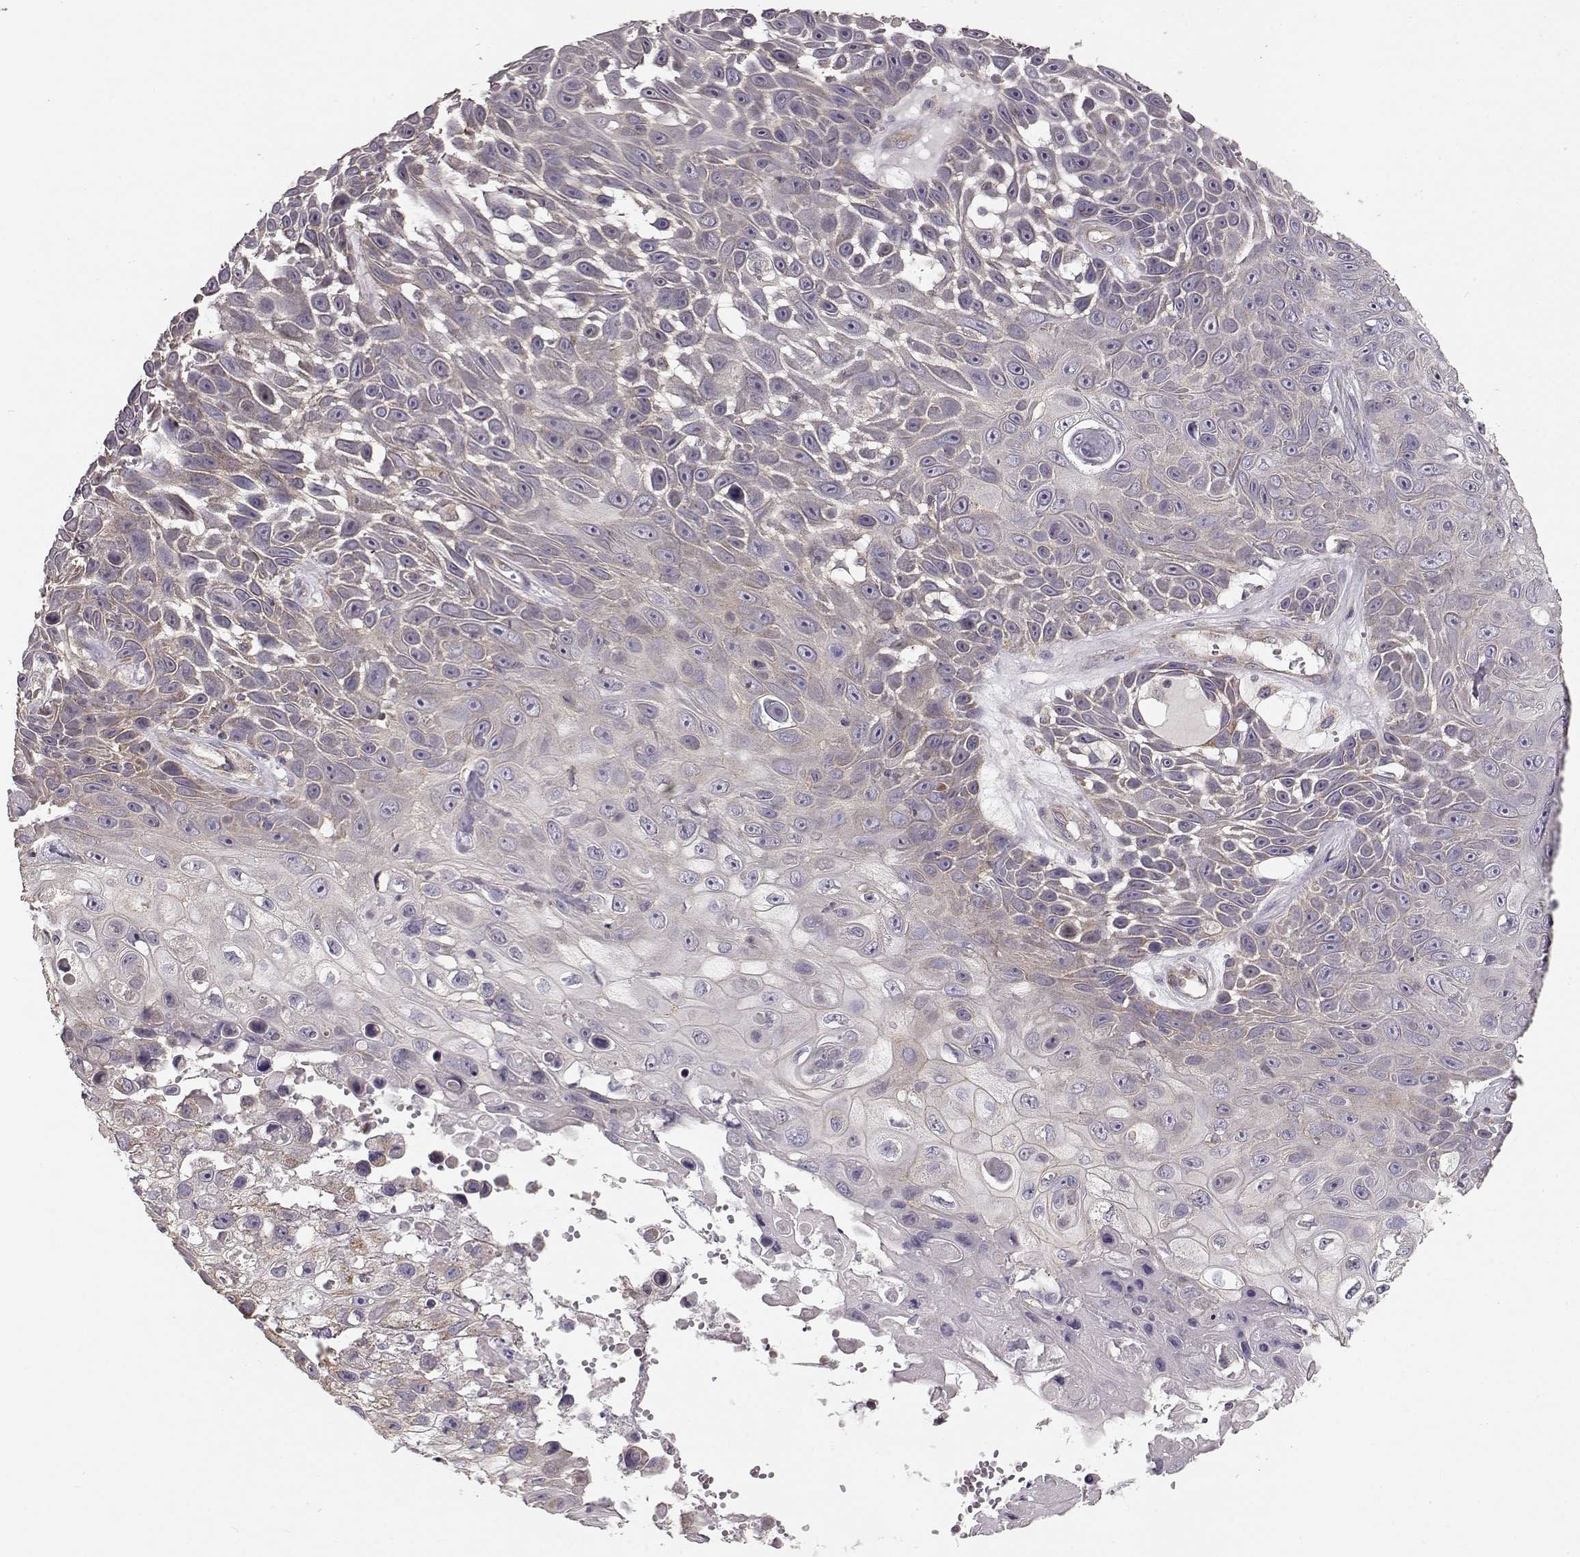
{"staining": {"intensity": "weak", "quantity": "<25%", "location": "cytoplasmic/membranous"}, "tissue": "skin cancer", "cell_type": "Tumor cells", "image_type": "cancer", "snomed": [{"axis": "morphology", "description": "Squamous cell carcinoma, NOS"}, {"axis": "topography", "description": "Skin"}], "caption": "A high-resolution micrograph shows immunohistochemistry (IHC) staining of skin cancer, which exhibits no significant staining in tumor cells.", "gene": "ERBB3", "patient": {"sex": "male", "age": 82}}